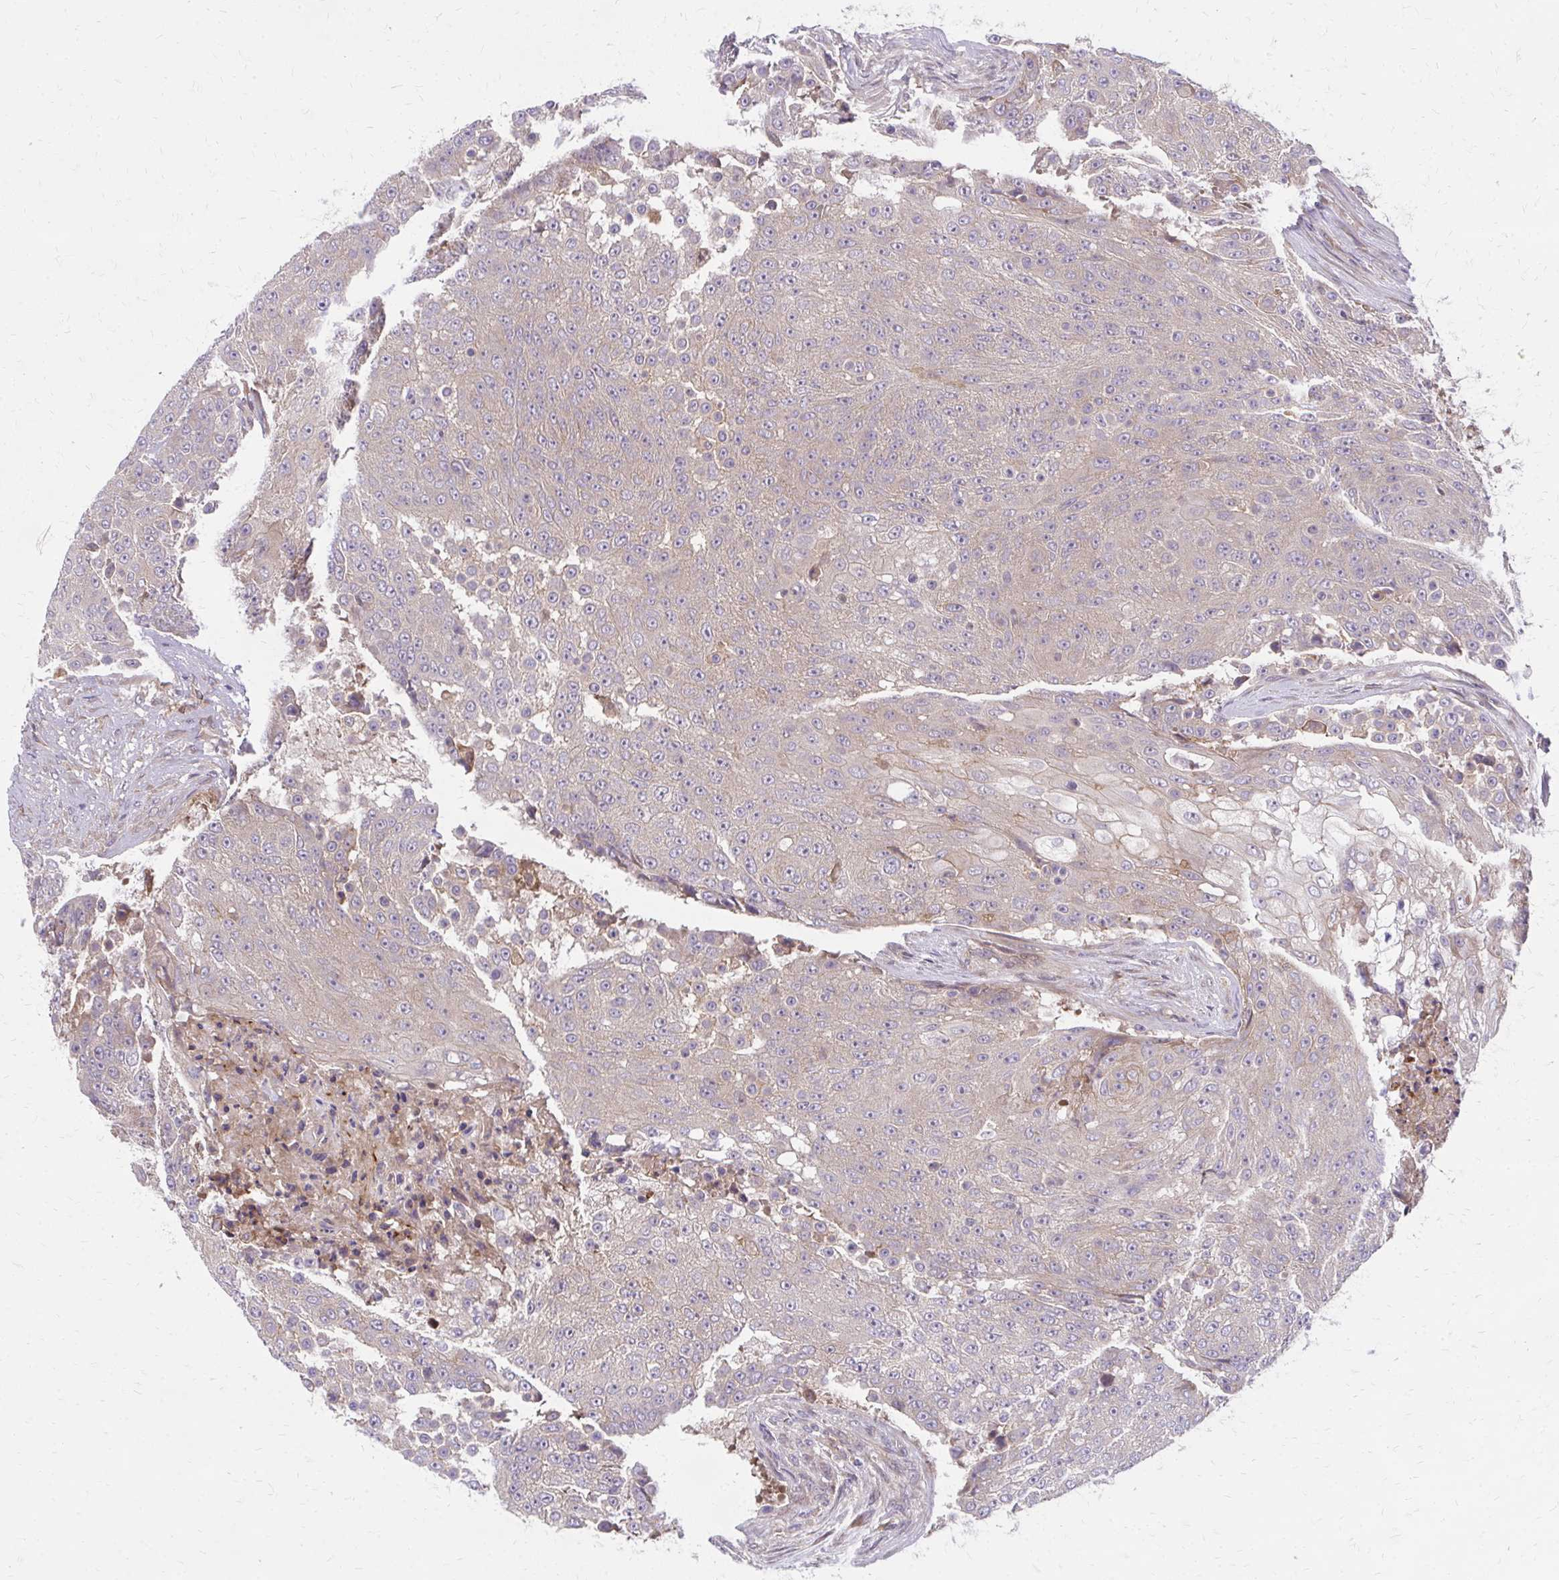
{"staining": {"intensity": "weak", "quantity": "25%-75%", "location": "cytoplasmic/membranous"}, "tissue": "urothelial cancer", "cell_type": "Tumor cells", "image_type": "cancer", "snomed": [{"axis": "morphology", "description": "Urothelial carcinoma, High grade"}, {"axis": "topography", "description": "Urinary bladder"}], "caption": "DAB (3,3'-diaminobenzidine) immunohistochemical staining of urothelial cancer demonstrates weak cytoplasmic/membranous protein positivity in approximately 25%-75% of tumor cells.", "gene": "OXNAD1", "patient": {"sex": "female", "age": 63}}